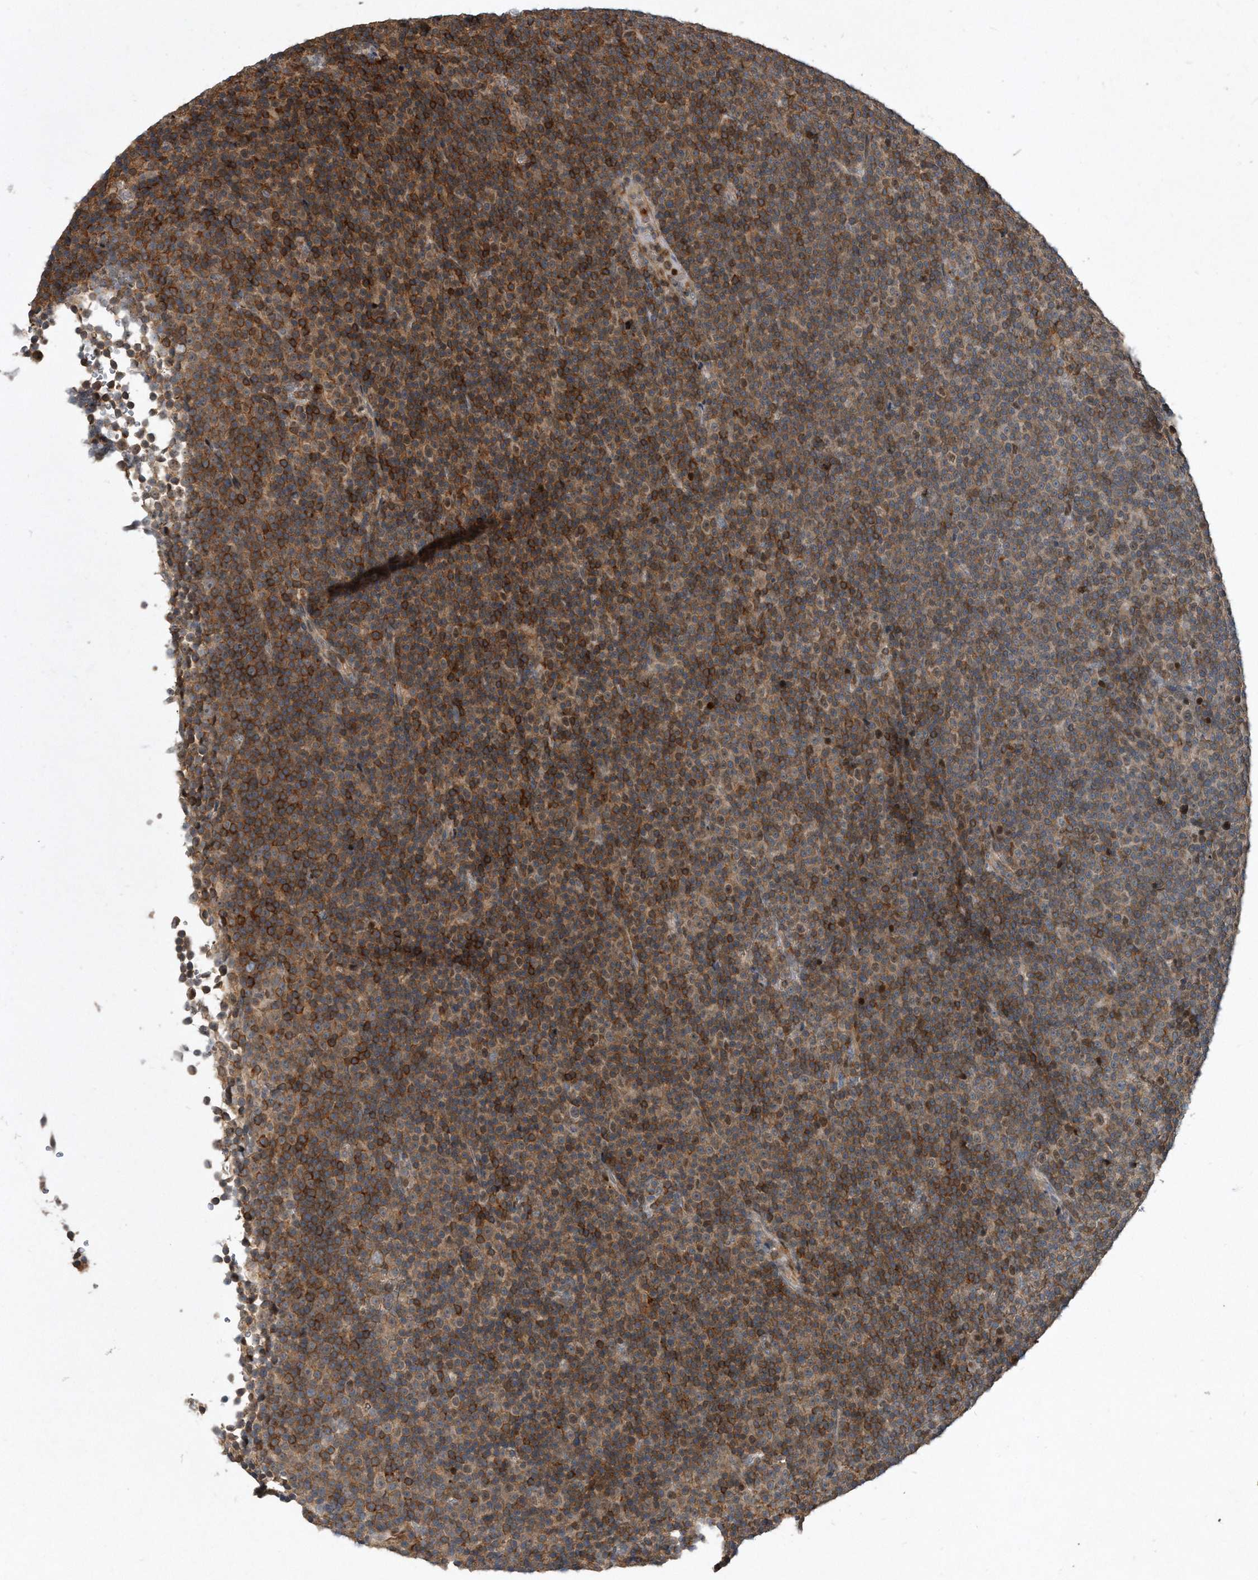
{"staining": {"intensity": "strong", "quantity": "25%-75%", "location": "cytoplasmic/membranous"}, "tissue": "lymphoma", "cell_type": "Tumor cells", "image_type": "cancer", "snomed": [{"axis": "morphology", "description": "Malignant lymphoma, non-Hodgkin's type, Low grade"}, {"axis": "topography", "description": "Lymph node"}], "caption": "The micrograph exhibits immunohistochemical staining of lymphoma. There is strong cytoplasmic/membranous expression is seen in about 25%-75% of tumor cells.", "gene": "PGBD2", "patient": {"sex": "female", "age": 67}}